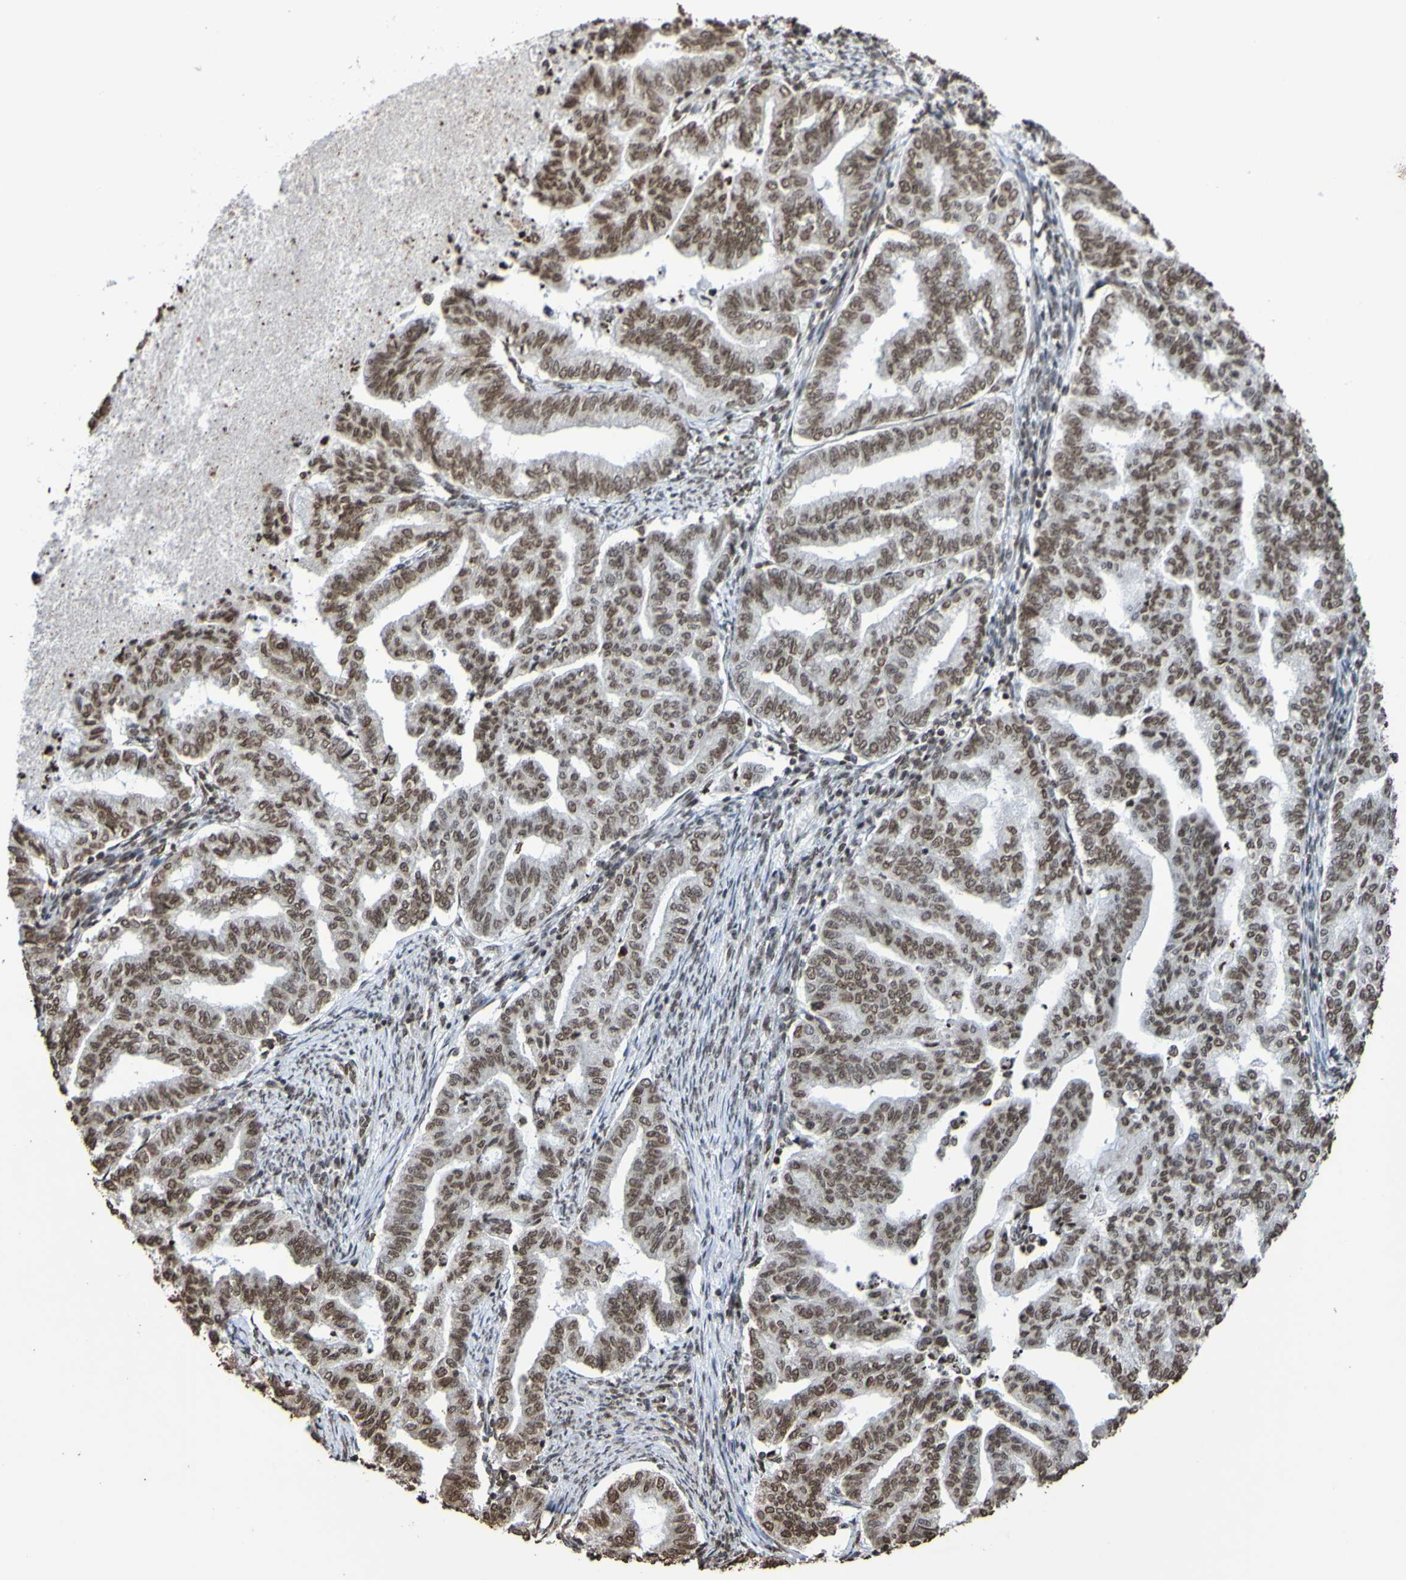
{"staining": {"intensity": "moderate", "quantity": ">75%", "location": "nuclear"}, "tissue": "endometrial cancer", "cell_type": "Tumor cells", "image_type": "cancer", "snomed": [{"axis": "morphology", "description": "Adenocarcinoma, NOS"}, {"axis": "topography", "description": "Endometrium"}], "caption": "Immunohistochemical staining of endometrial cancer displays moderate nuclear protein staining in about >75% of tumor cells.", "gene": "GFI1", "patient": {"sex": "female", "age": 79}}